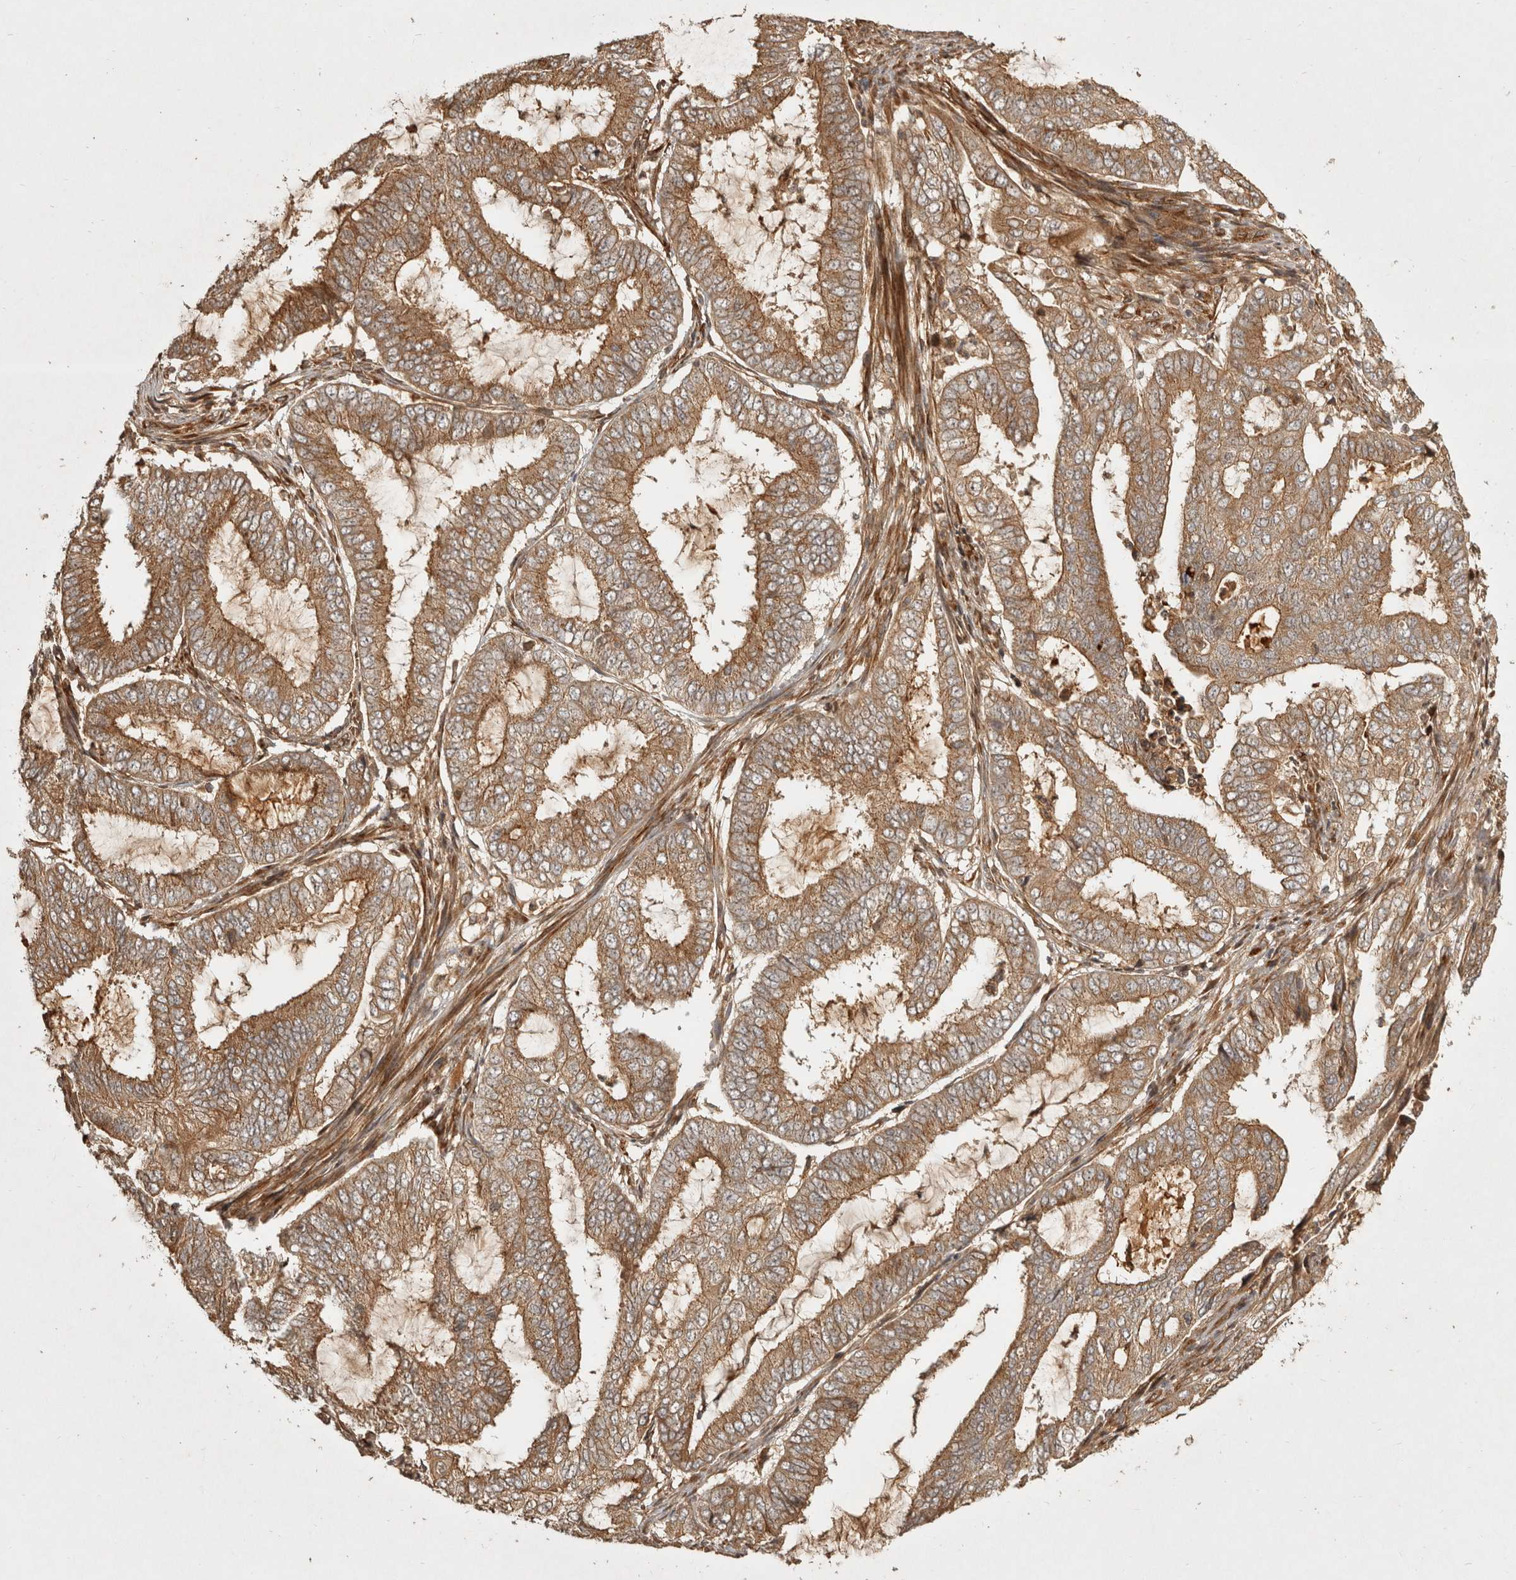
{"staining": {"intensity": "moderate", "quantity": ">75%", "location": "cytoplasmic/membranous"}, "tissue": "endometrial cancer", "cell_type": "Tumor cells", "image_type": "cancer", "snomed": [{"axis": "morphology", "description": "Adenocarcinoma, NOS"}, {"axis": "topography", "description": "Endometrium"}], "caption": "Immunohistochemical staining of human endometrial cancer (adenocarcinoma) shows medium levels of moderate cytoplasmic/membranous protein expression in approximately >75% of tumor cells. The staining is performed using DAB (3,3'-diaminobenzidine) brown chromogen to label protein expression. The nuclei are counter-stained blue using hematoxylin.", "gene": "CAMSAP2", "patient": {"sex": "female", "age": 51}}